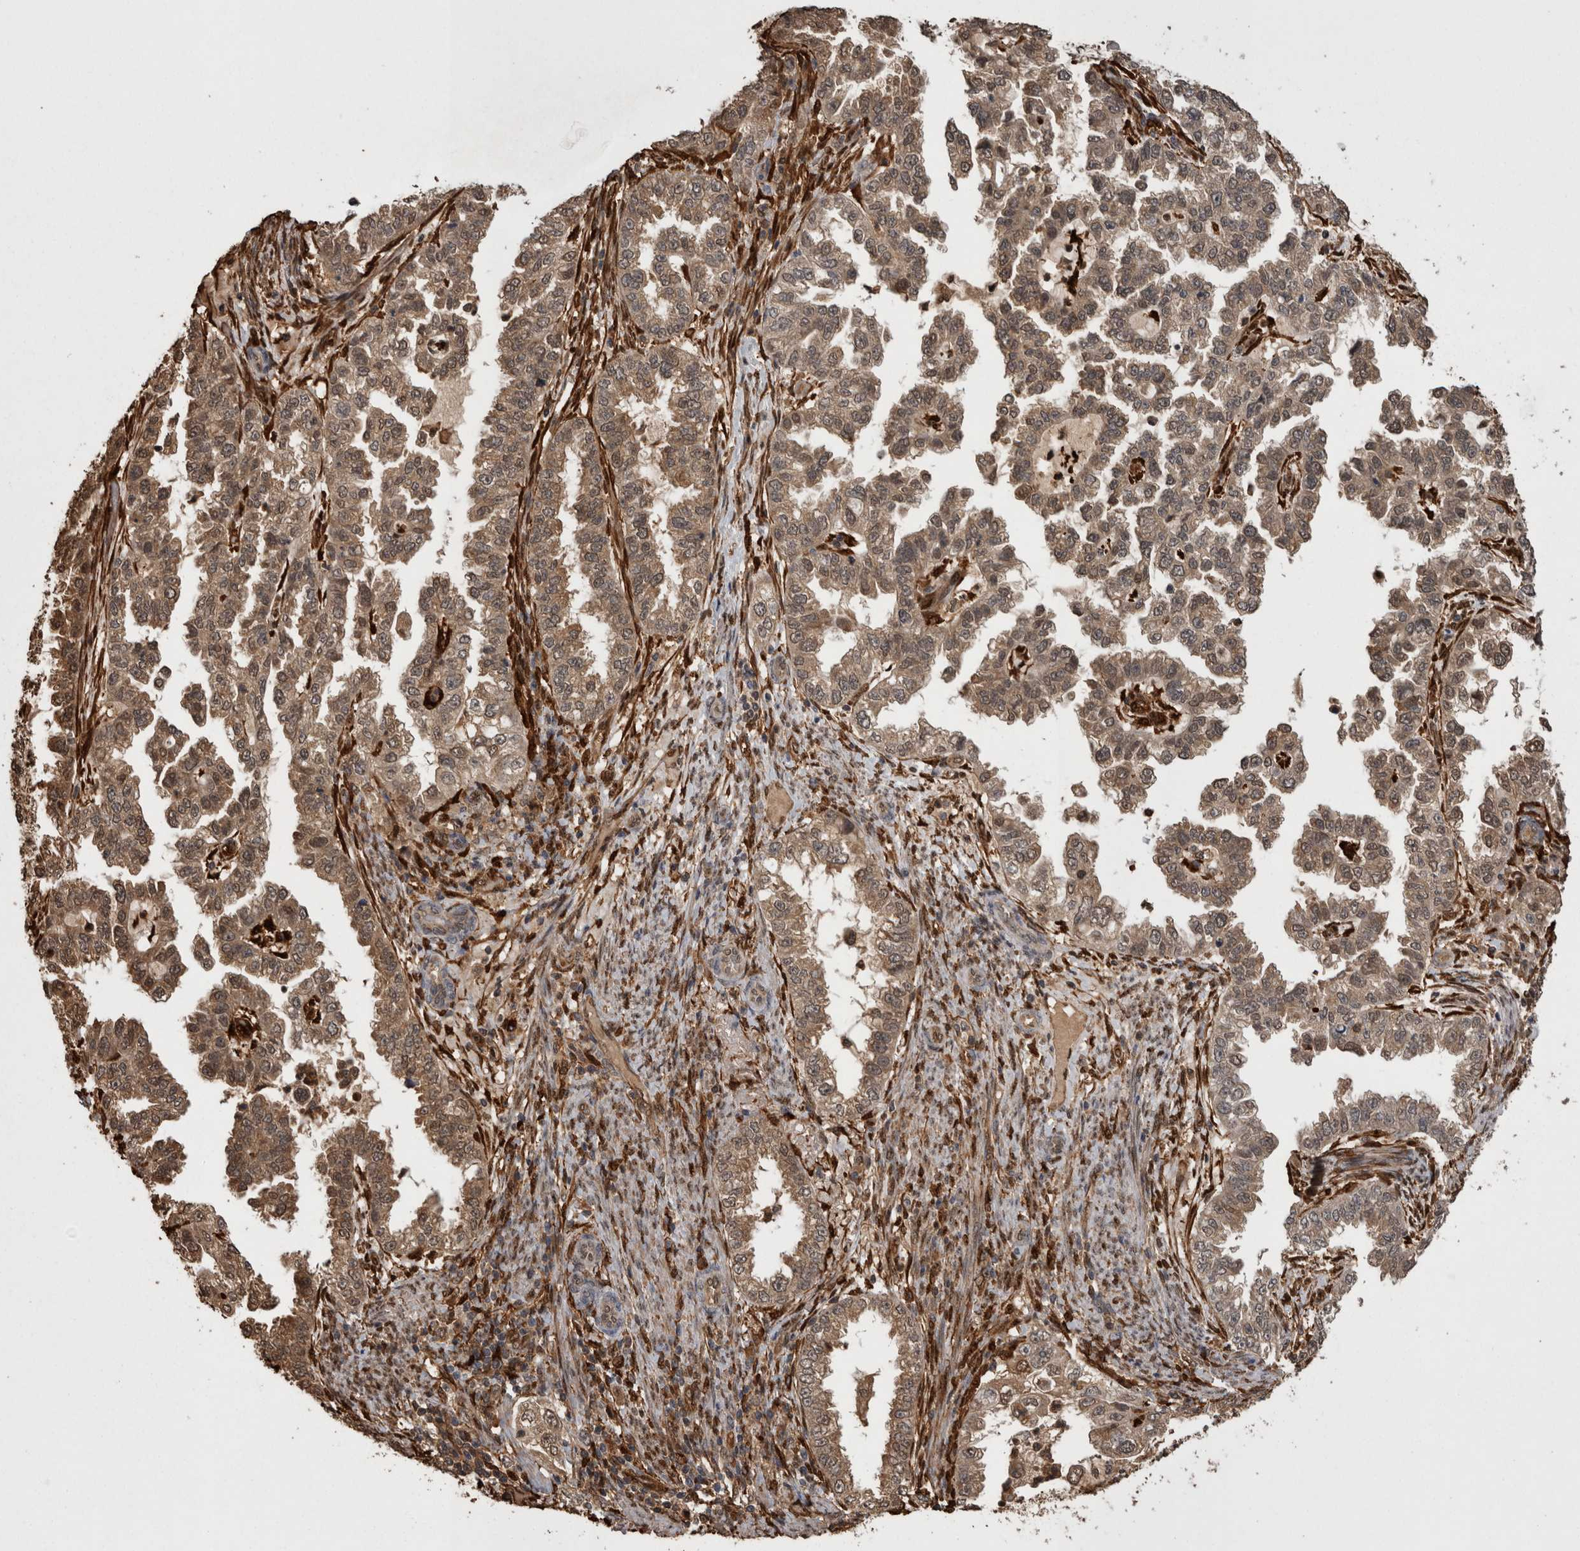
{"staining": {"intensity": "weak", "quantity": ">75%", "location": "cytoplasmic/membranous,nuclear"}, "tissue": "endometrial cancer", "cell_type": "Tumor cells", "image_type": "cancer", "snomed": [{"axis": "morphology", "description": "Adenocarcinoma, NOS"}, {"axis": "topography", "description": "Endometrium"}], "caption": "Immunohistochemical staining of adenocarcinoma (endometrial) shows weak cytoplasmic/membranous and nuclear protein positivity in about >75% of tumor cells. (Brightfield microscopy of DAB IHC at high magnification).", "gene": "LXN", "patient": {"sex": "female", "age": 85}}